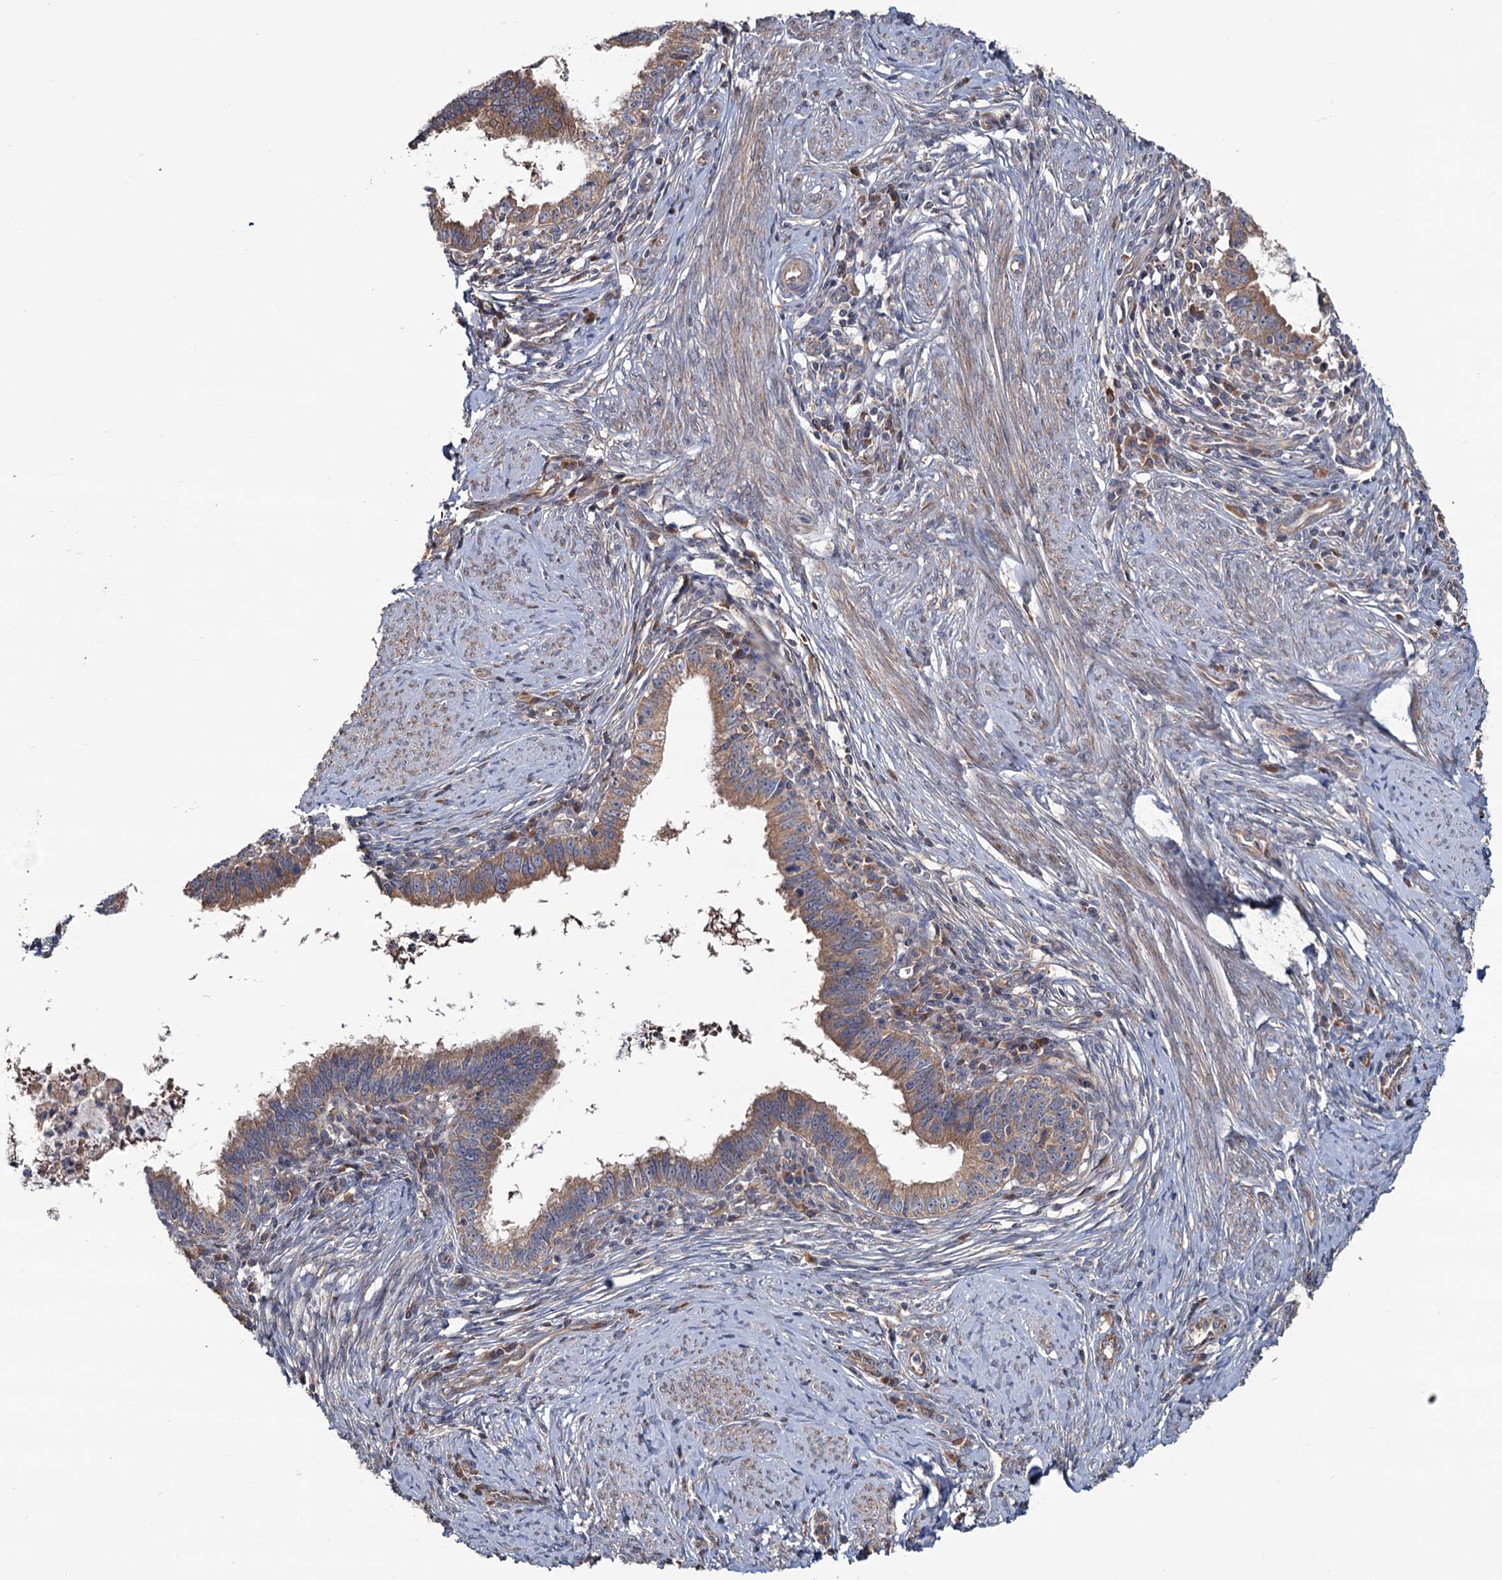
{"staining": {"intensity": "moderate", "quantity": ">75%", "location": "cytoplasmic/membranous"}, "tissue": "cervical cancer", "cell_type": "Tumor cells", "image_type": "cancer", "snomed": [{"axis": "morphology", "description": "Adenocarcinoma, NOS"}, {"axis": "topography", "description": "Cervix"}], "caption": "This histopathology image reveals adenocarcinoma (cervical) stained with IHC to label a protein in brown. The cytoplasmic/membranous of tumor cells show moderate positivity for the protein. Nuclei are counter-stained blue.", "gene": "MTRR", "patient": {"sex": "female", "age": 36}}